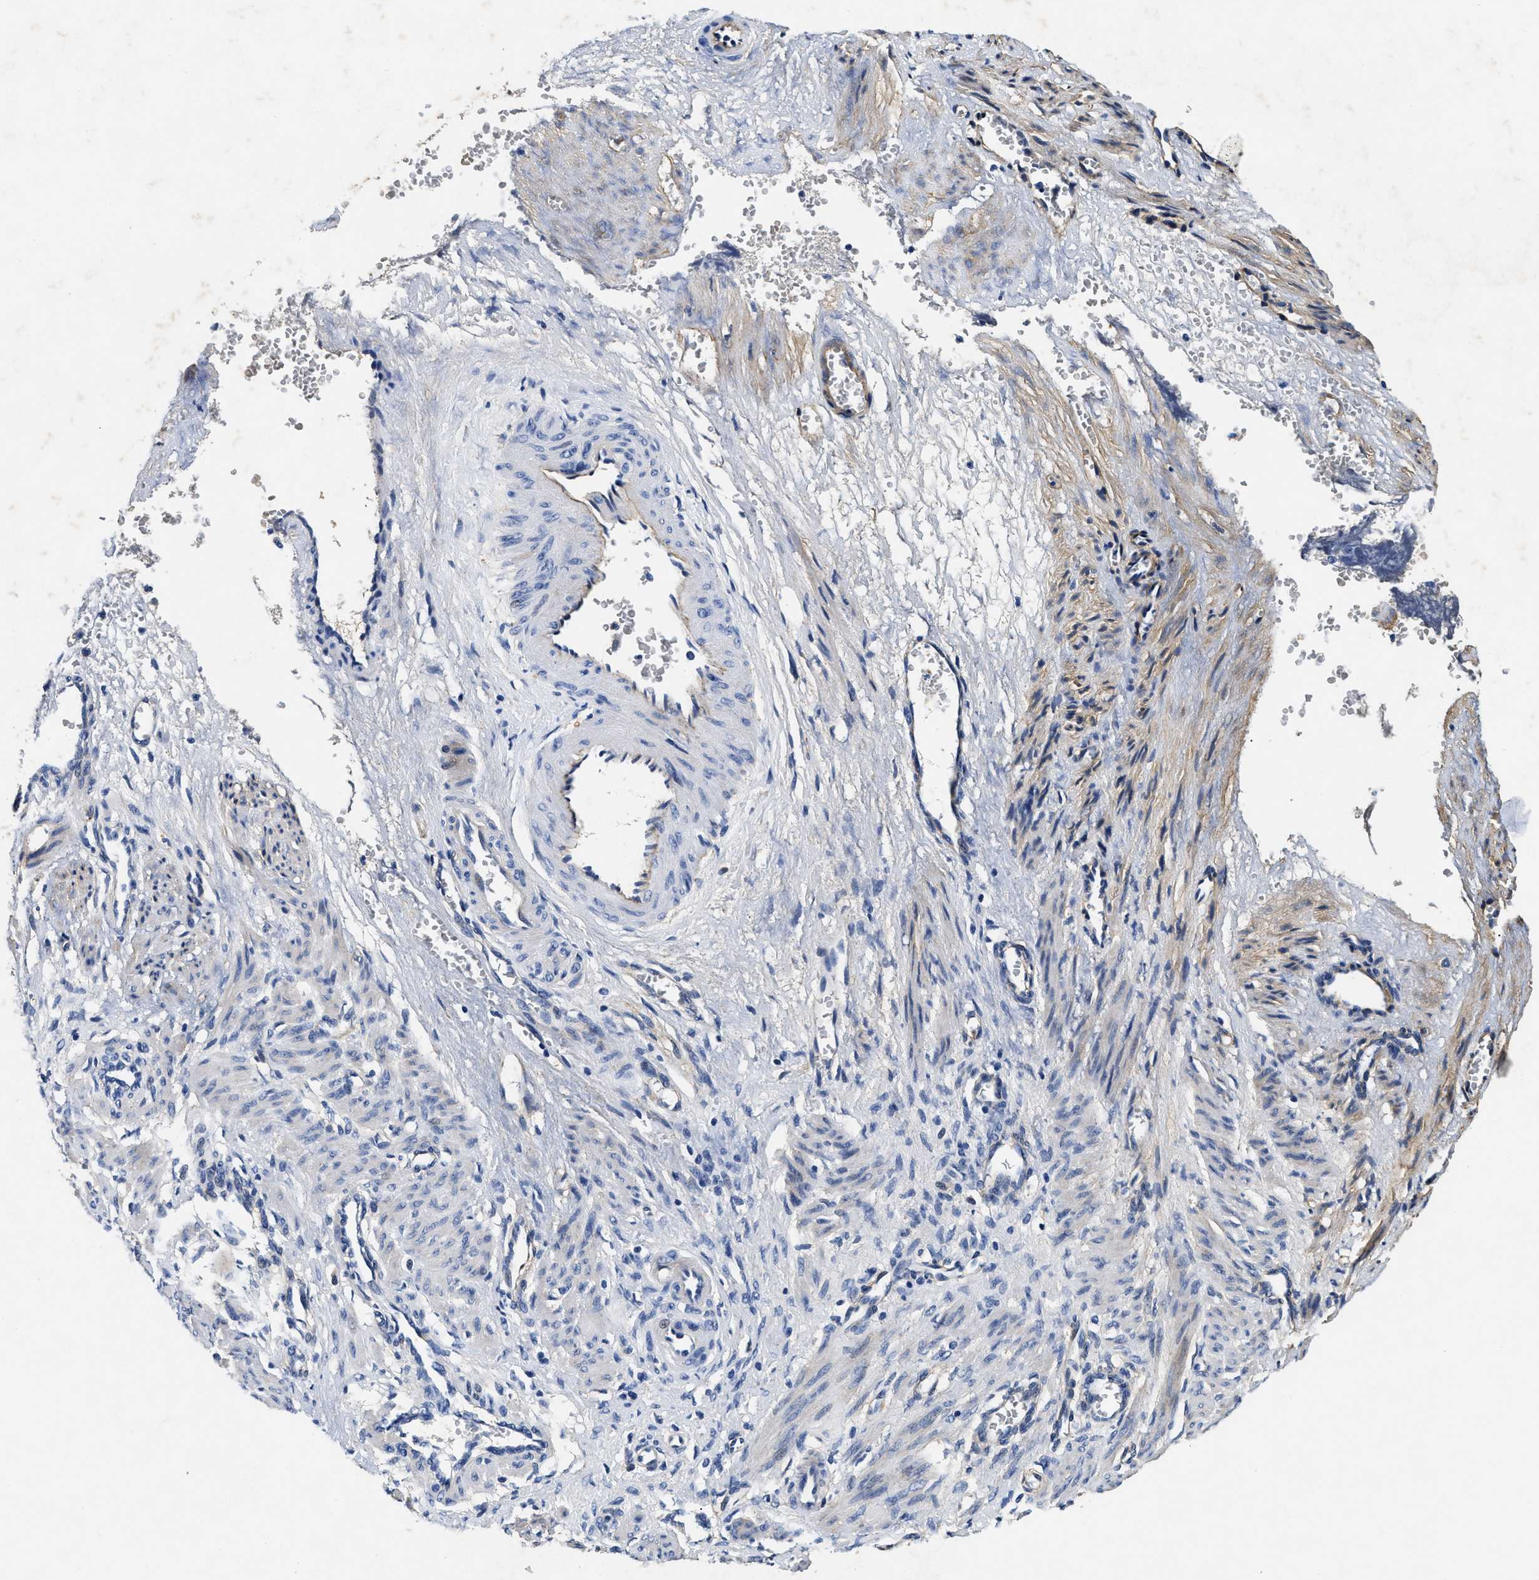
{"staining": {"intensity": "weak", "quantity": "<25%", "location": "cytoplasmic/membranous"}, "tissue": "smooth muscle", "cell_type": "Smooth muscle cells", "image_type": "normal", "snomed": [{"axis": "morphology", "description": "Normal tissue, NOS"}, {"axis": "topography", "description": "Endometrium"}], "caption": "High magnification brightfield microscopy of normal smooth muscle stained with DAB (brown) and counterstained with hematoxylin (blue): smooth muscle cells show no significant positivity.", "gene": "LAMA3", "patient": {"sex": "female", "age": 33}}